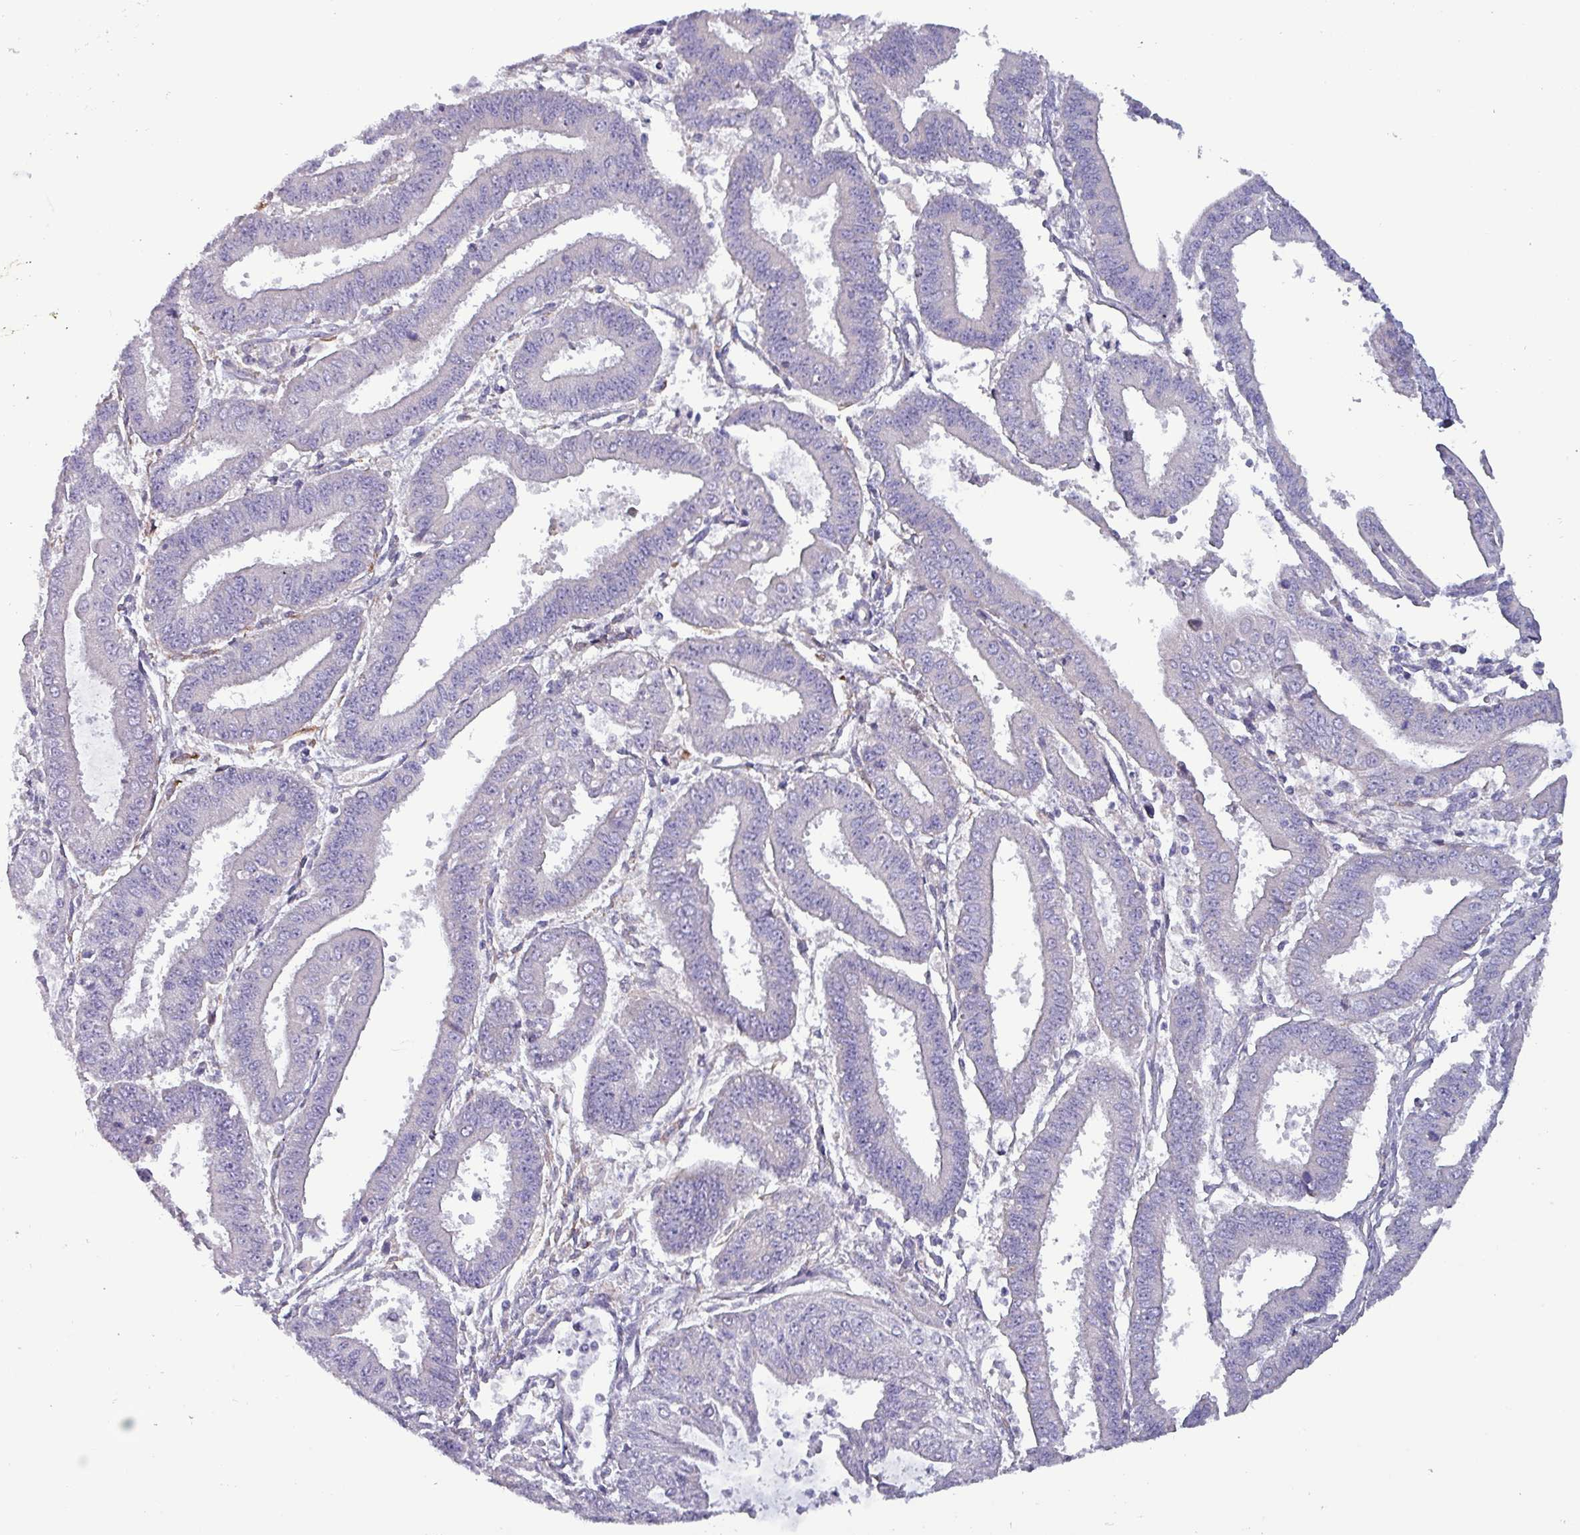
{"staining": {"intensity": "negative", "quantity": "none", "location": "none"}, "tissue": "endometrial cancer", "cell_type": "Tumor cells", "image_type": "cancer", "snomed": [{"axis": "morphology", "description": "Adenocarcinoma, NOS"}, {"axis": "topography", "description": "Endometrium"}], "caption": "High power microscopy image of an IHC photomicrograph of endometrial cancer, revealing no significant positivity in tumor cells.", "gene": "HSD3B7", "patient": {"sex": "female", "age": 73}}